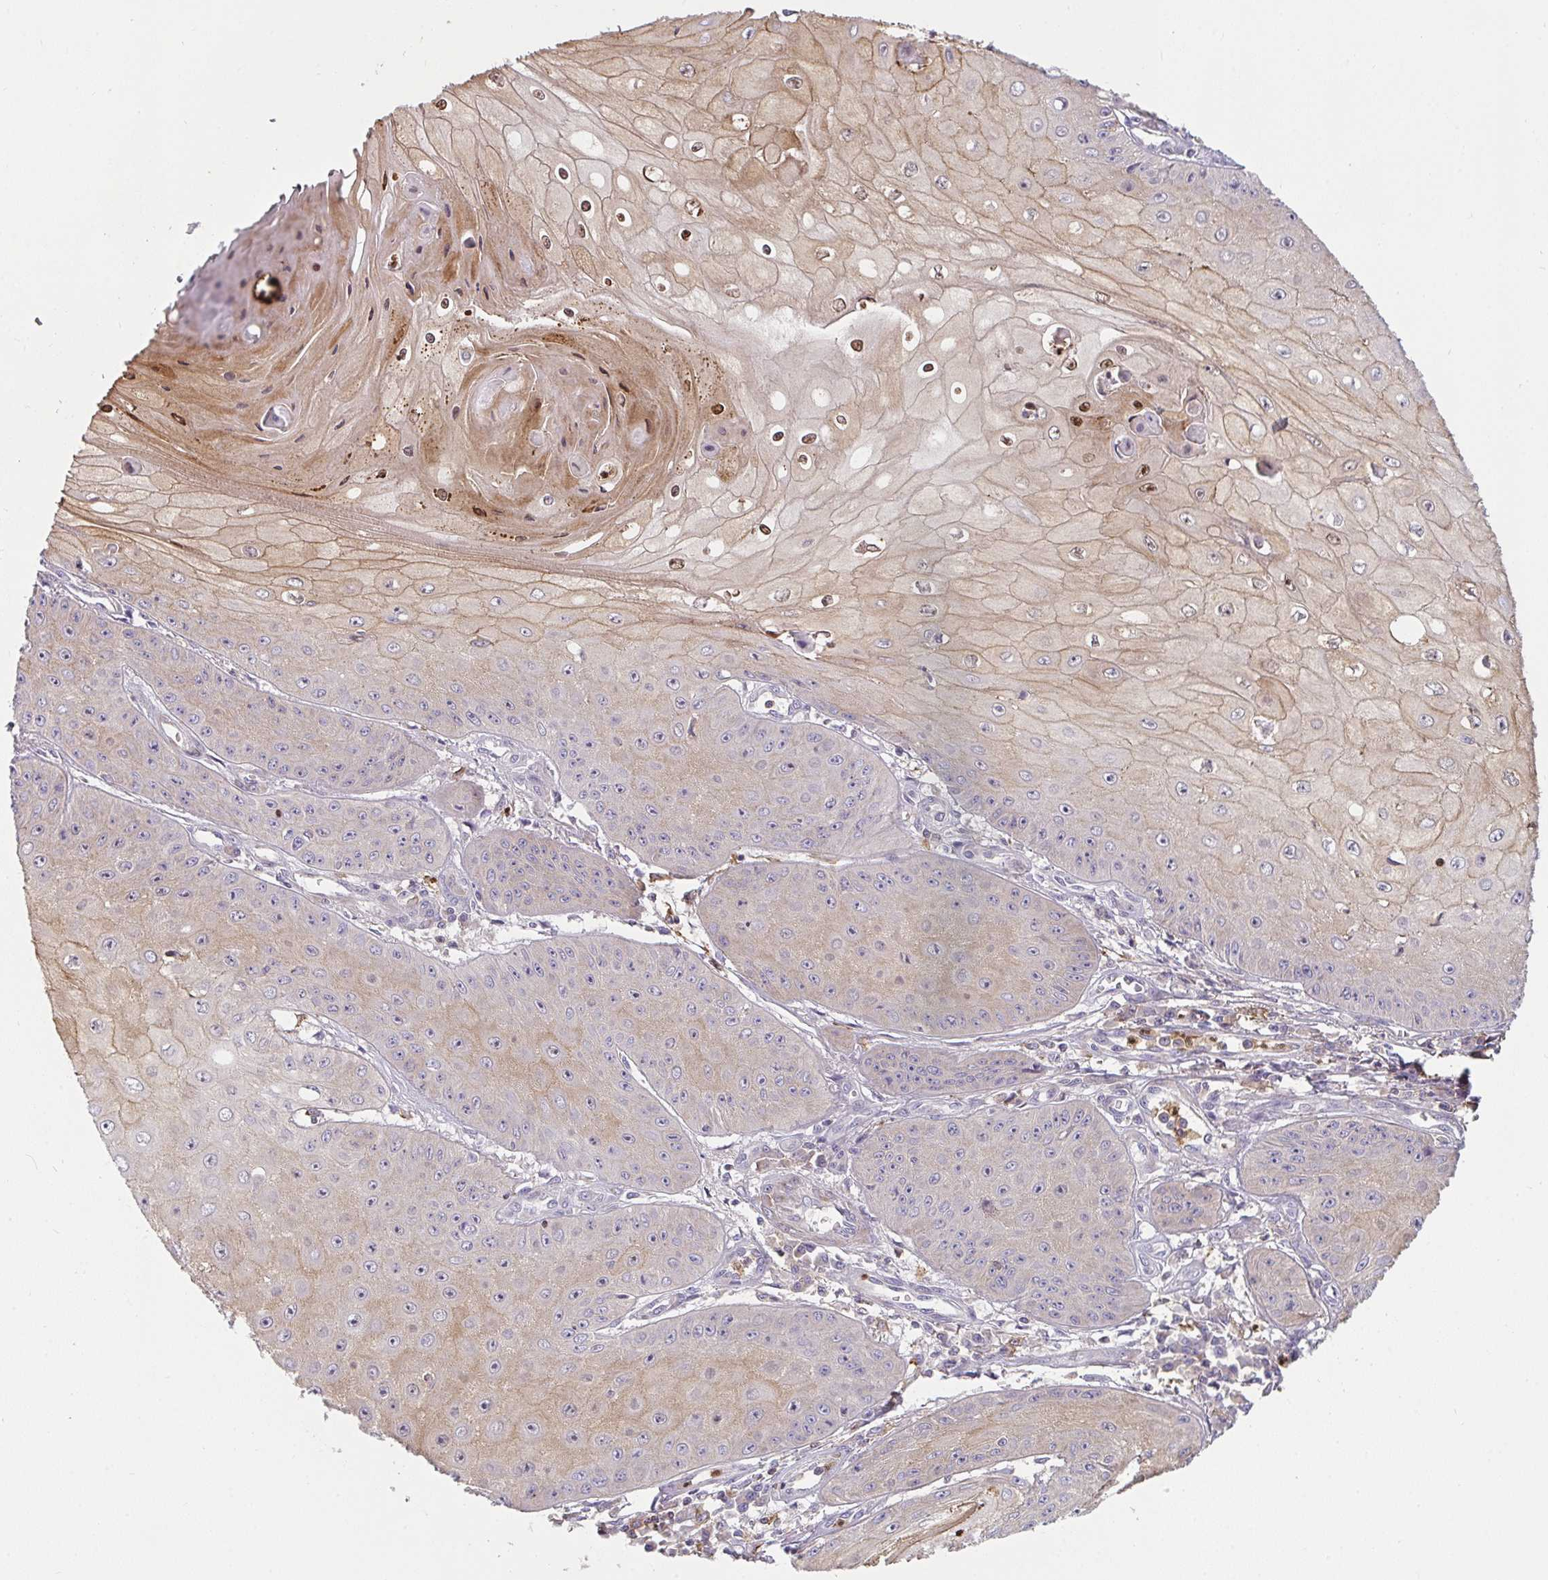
{"staining": {"intensity": "moderate", "quantity": ">75%", "location": "cytoplasmic/membranous,nuclear"}, "tissue": "skin cancer", "cell_type": "Tumor cells", "image_type": "cancer", "snomed": [{"axis": "morphology", "description": "Squamous cell carcinoma, NOS"}, {"axis": "topography", "description": "Skin"}], "caption": "Skin cancer stained for a protein demonstrates moderate cytoplasmic/membranous and nuclear positivity in tumor cells. Using DAB (3,3'-diaminobenzidine) (brown) and hematoxylin (blue) stains, captured at high magnification using brightfield microscopy.", "gene": "CSF3R", "patient": {"sex": "male", "age": 70}}